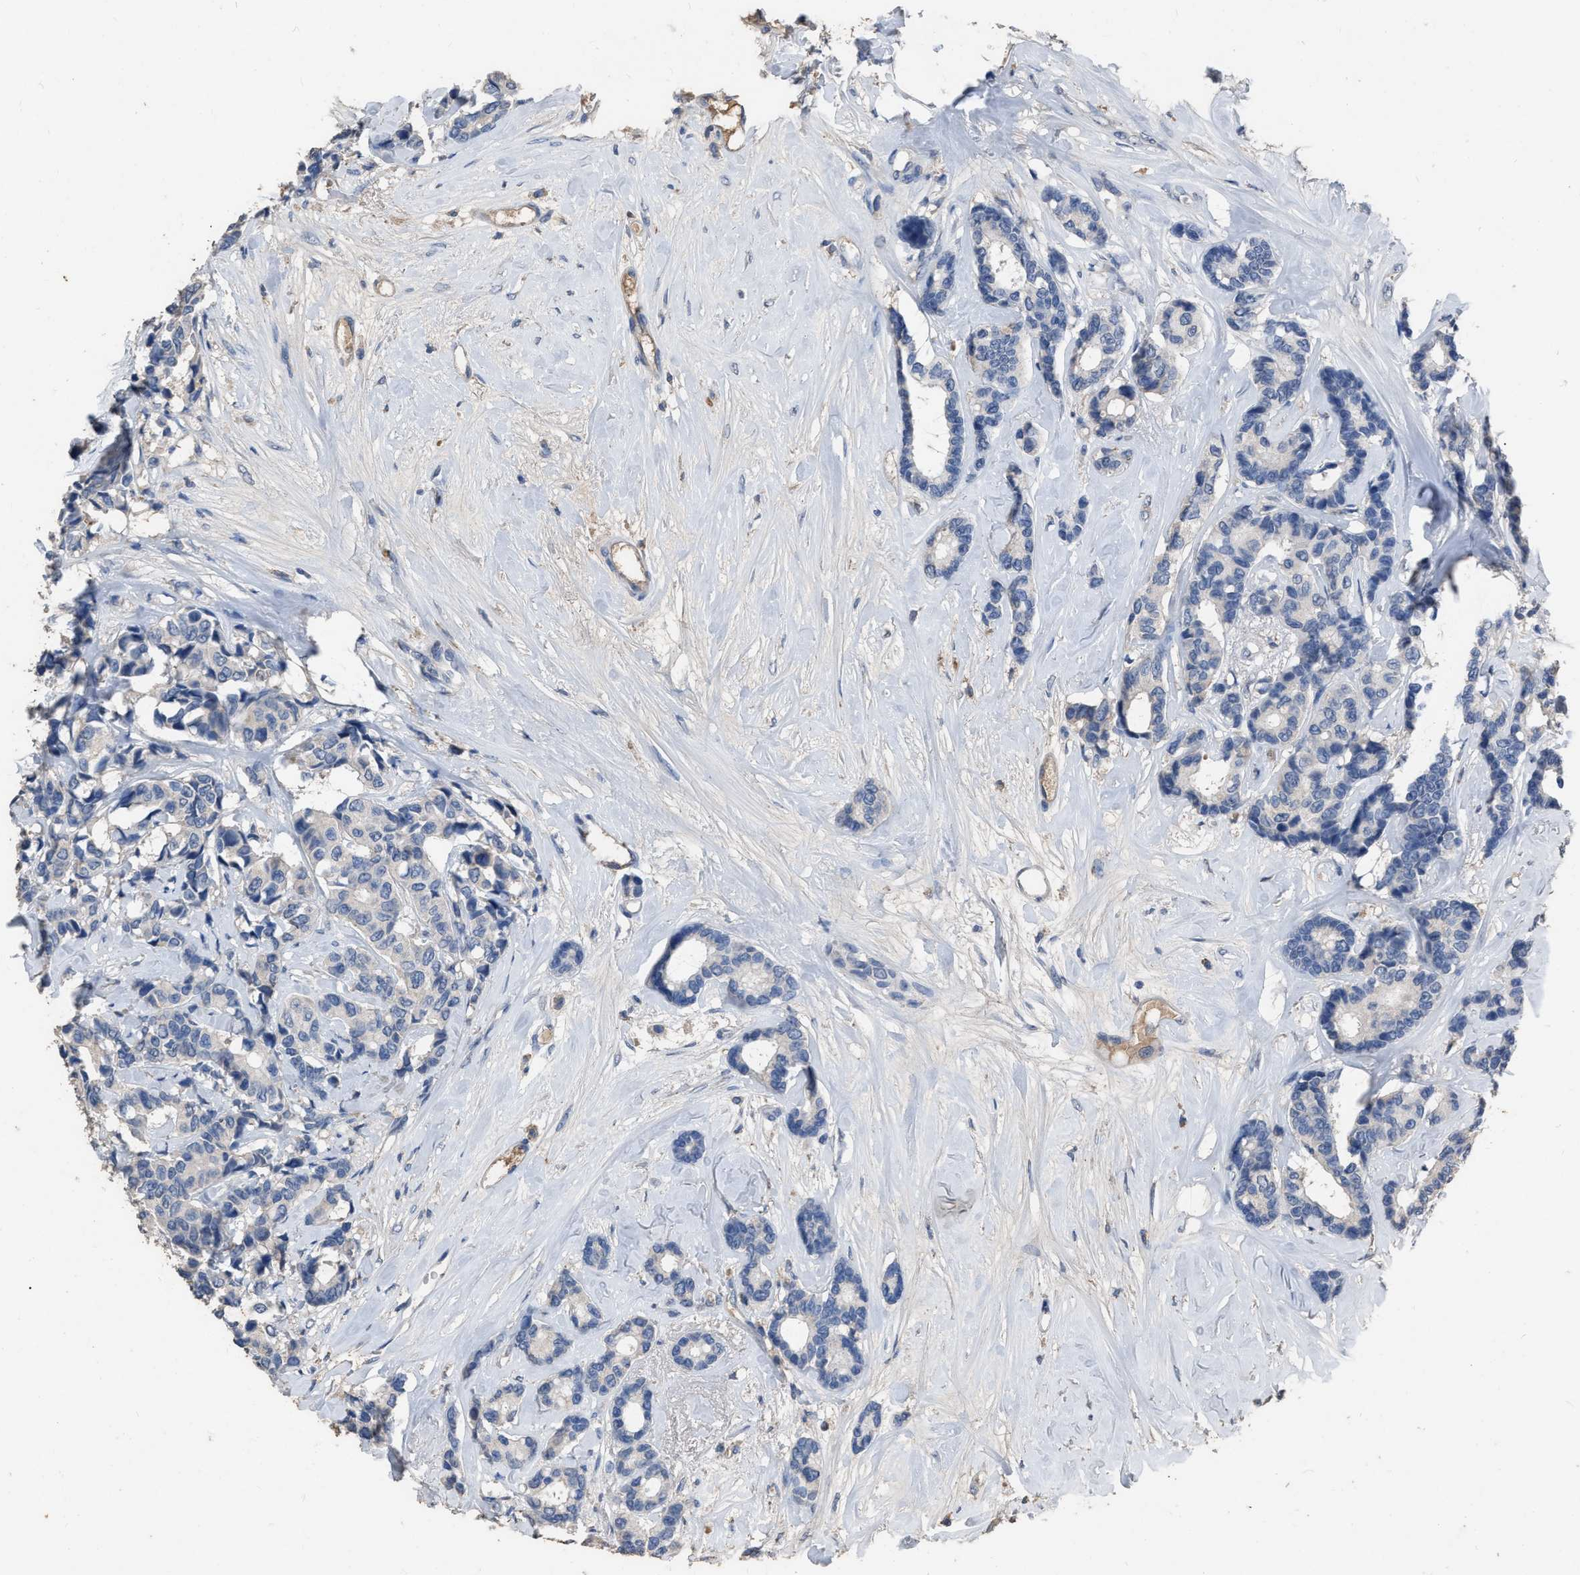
{"staining": {"intensity": "negative", "quantity": "none", "location": "none"}, "tissue": "breast cancer", "cell_type": "Tumor cells", "image_type": "cancer", "snomed": [{"axis": "morphology", "description": "Duct carcinoma"}, {"axis": "topography", "description": "Breast"}], "caption": "Immunohistochemistry of breast intraductal carcinoma demonstrates no staining in tumor cells.", "gene": "HABP2", "patient": {"sex": "female", "age": 87}}